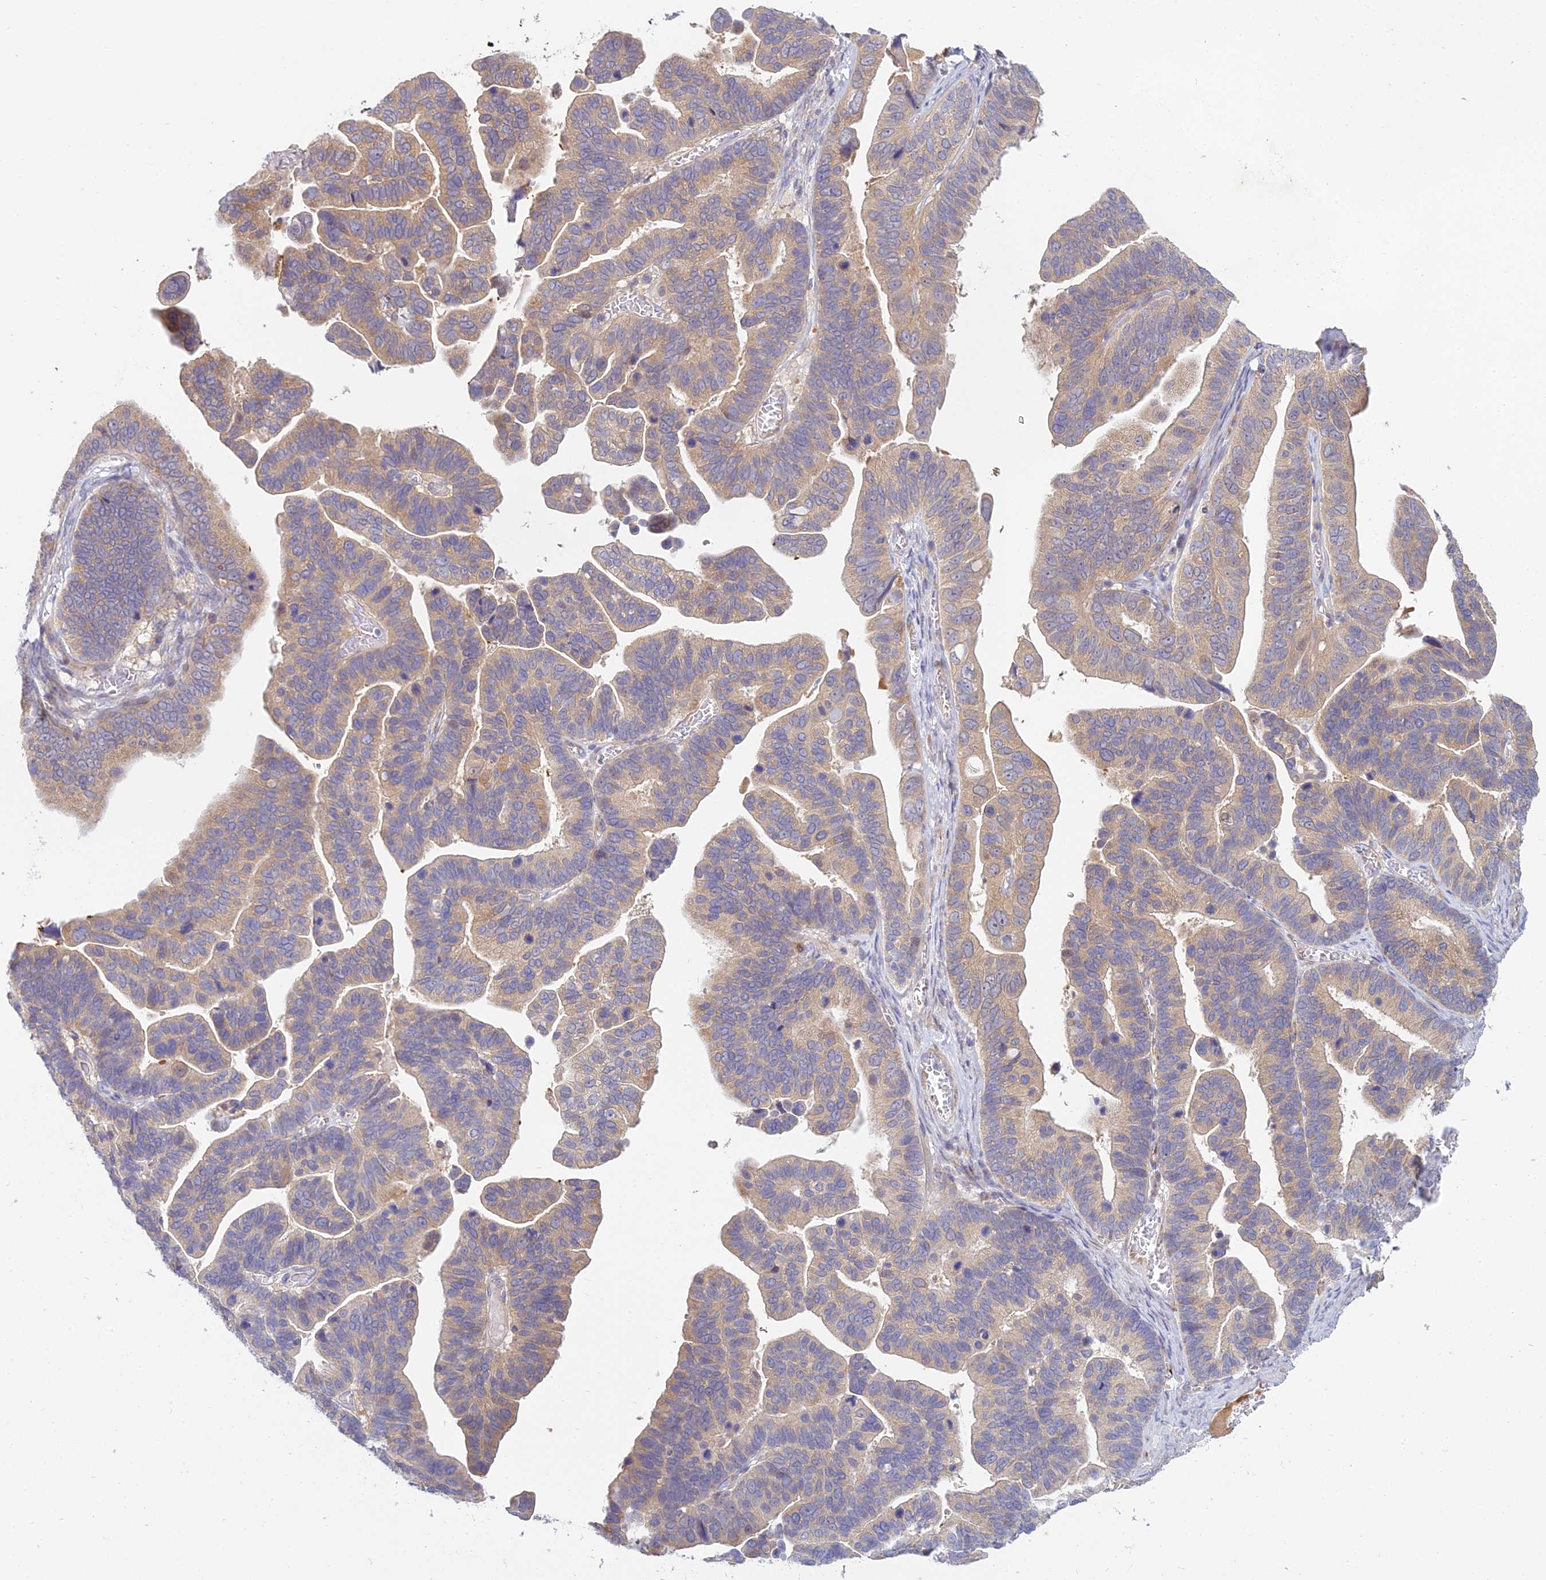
{"staining": {"intensity": "weak", "quantity": "25%-75%", "location": "cytoplasmic/membranous"}, "tissue": "ovarian cancer", "cell_type": "Tumor cells", "image_type": "cancer", "snomed": [{"axis": "morphology", "description": "Cystadenocarcinoma, serous, NOS"}, {"axis": "topography", "description": "Ovary"}], "caption": "A low amount of weak cytoplasmic/membranous positivity is appreciated in about 25%-75% of tumor cells in serous cystadenocarcinoma (ovarian) tissue.", "gene": "DUS2", "patient": {"sex": "female", "age": 56}}